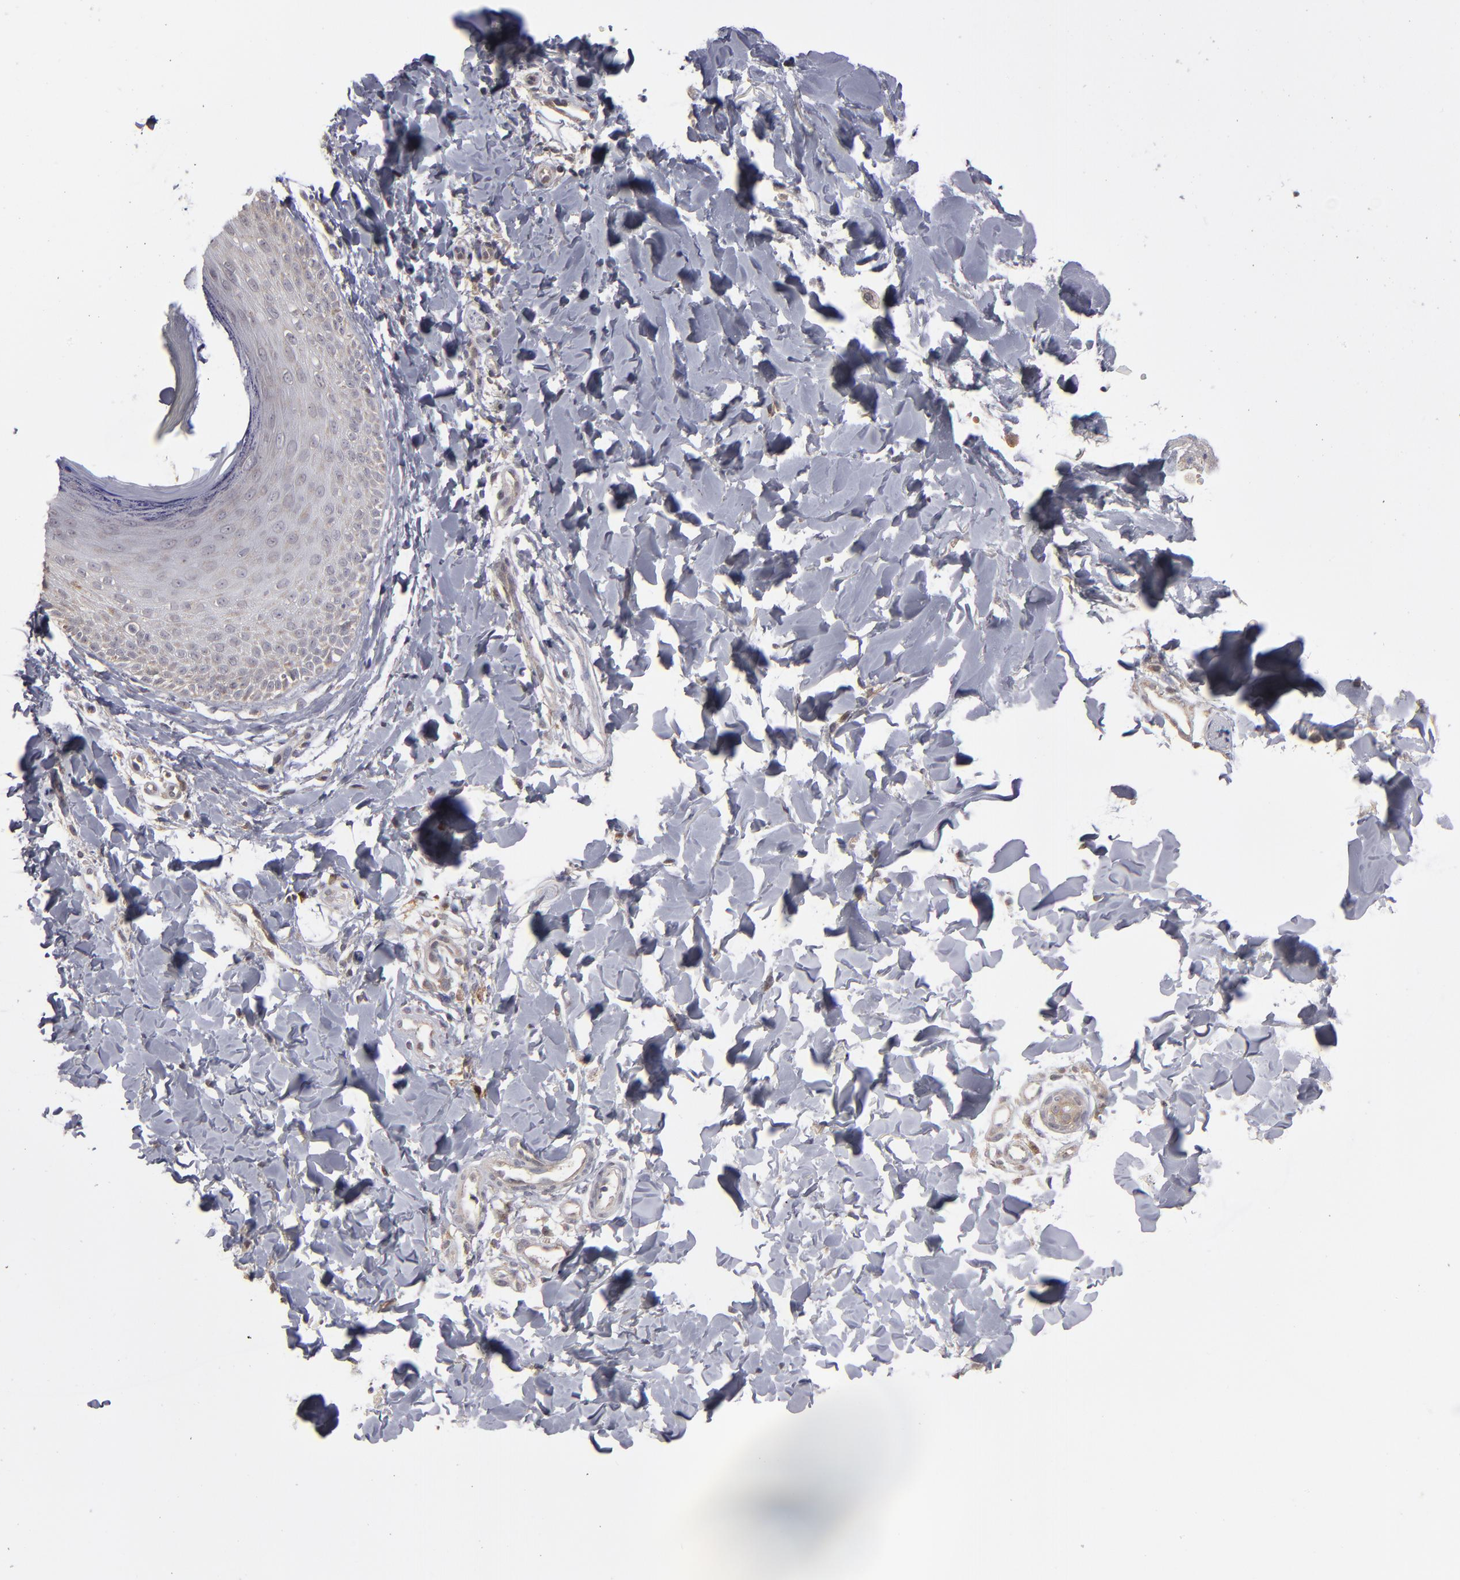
{"staining": {"intensity": "weak", "quantity": ">75%", "location": "cytoplasmic/membranous"}, "tissue": "skin", "cell_type": "Epidermal cells", "image_type": "normal", "snomed": [{"axis": "morphology", "description": "Normal tissue, NOS"}, {"axis": "morphology", "description": "Inflammation, NOS"}, {"axis": "topography", "description": "Soft tissue"}, {"axis": "topography", "description": "Anal"}], "caption": "IHC micrograph of normal skin stained for a protein (brown), which reveals low levels of weak cytoplasmic/membranous expression in about >75% of epidermal cells.", "gene": "EXD2", "patient": {"sex": "female", "age": 15}}